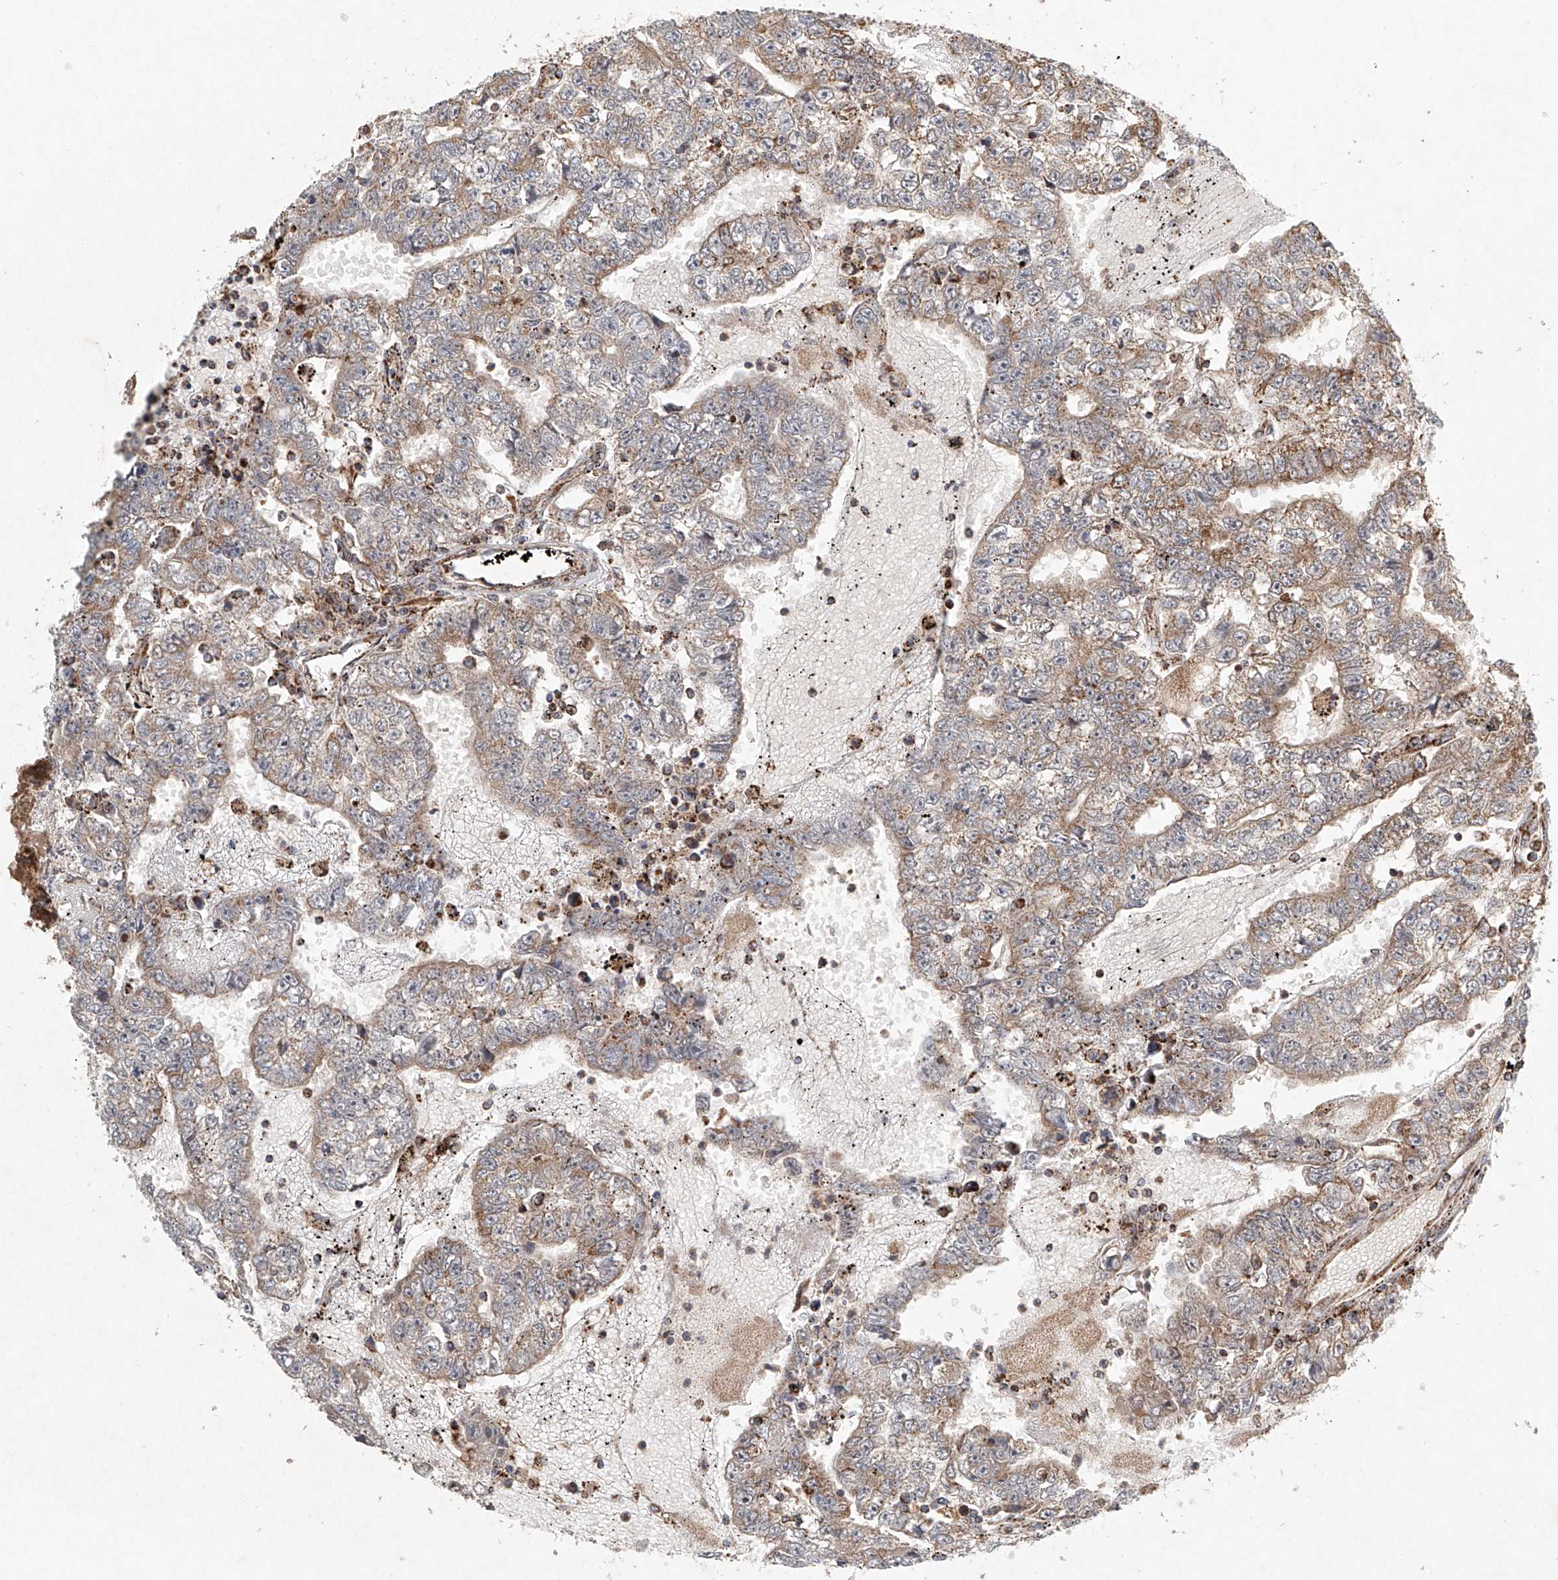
{"staining": {"intensity": "weak", "quantity": ">75%", "location": "cytoplasmic/membranous"}, "tissue": "testis cancer", "cell_type": "Tumor cells", "image_type": "cancer", "snomed": [{"axis": "morphology", "description": "Carcinoma, Embryonal, NOS"}, {"axis": "topography", "description": "Testis"}], "caption": "An IHC photomicrograph of neoplastic tissue is shown. Protein staining in brown labels weak cytoplasmic/membranous positivity in testis cancer within tumor cells.", "gene": "DCAF11", "patient": {"sex": "male", "age": 25}}